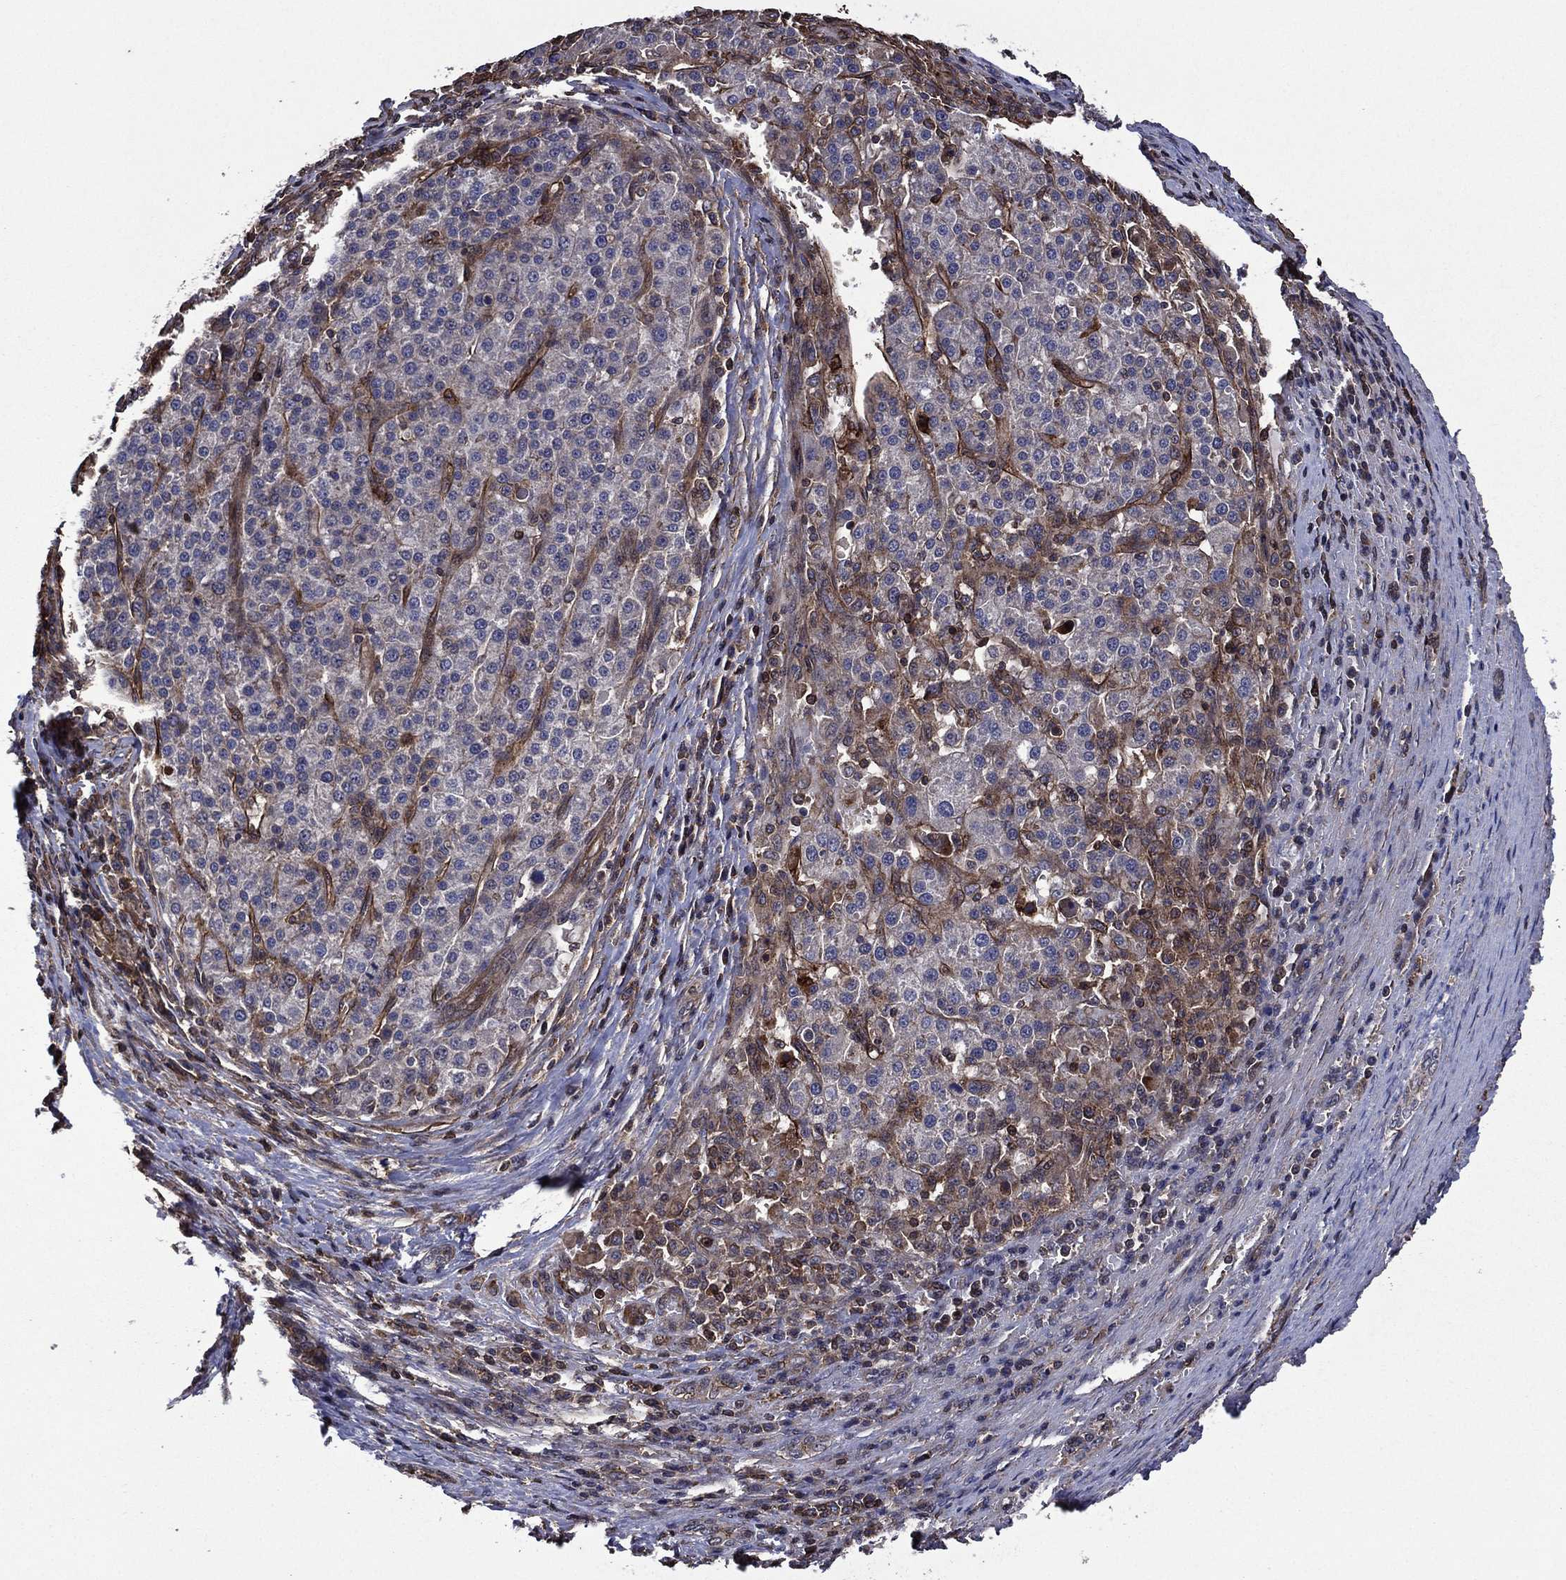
{"staining": {"intensity": "weak", "quantity": "<25%", "location": "cytoplasmic/membranous"}, "tissue": "liver cancer", "cell_type": "Tumor cells", "image_type": "cancer", "snomed": [{"axis": "morphology", "description": "Carcinoma, Hepatocellular, NOS"}, {"axis": "topography", "description": "Liver"}], "caption": "The histopathology image shows no staining of tumor cells in hepatocellular carcinoma (liver).", "gene": "PLPP3", "patient": {"sex": "female", "age": 58}}